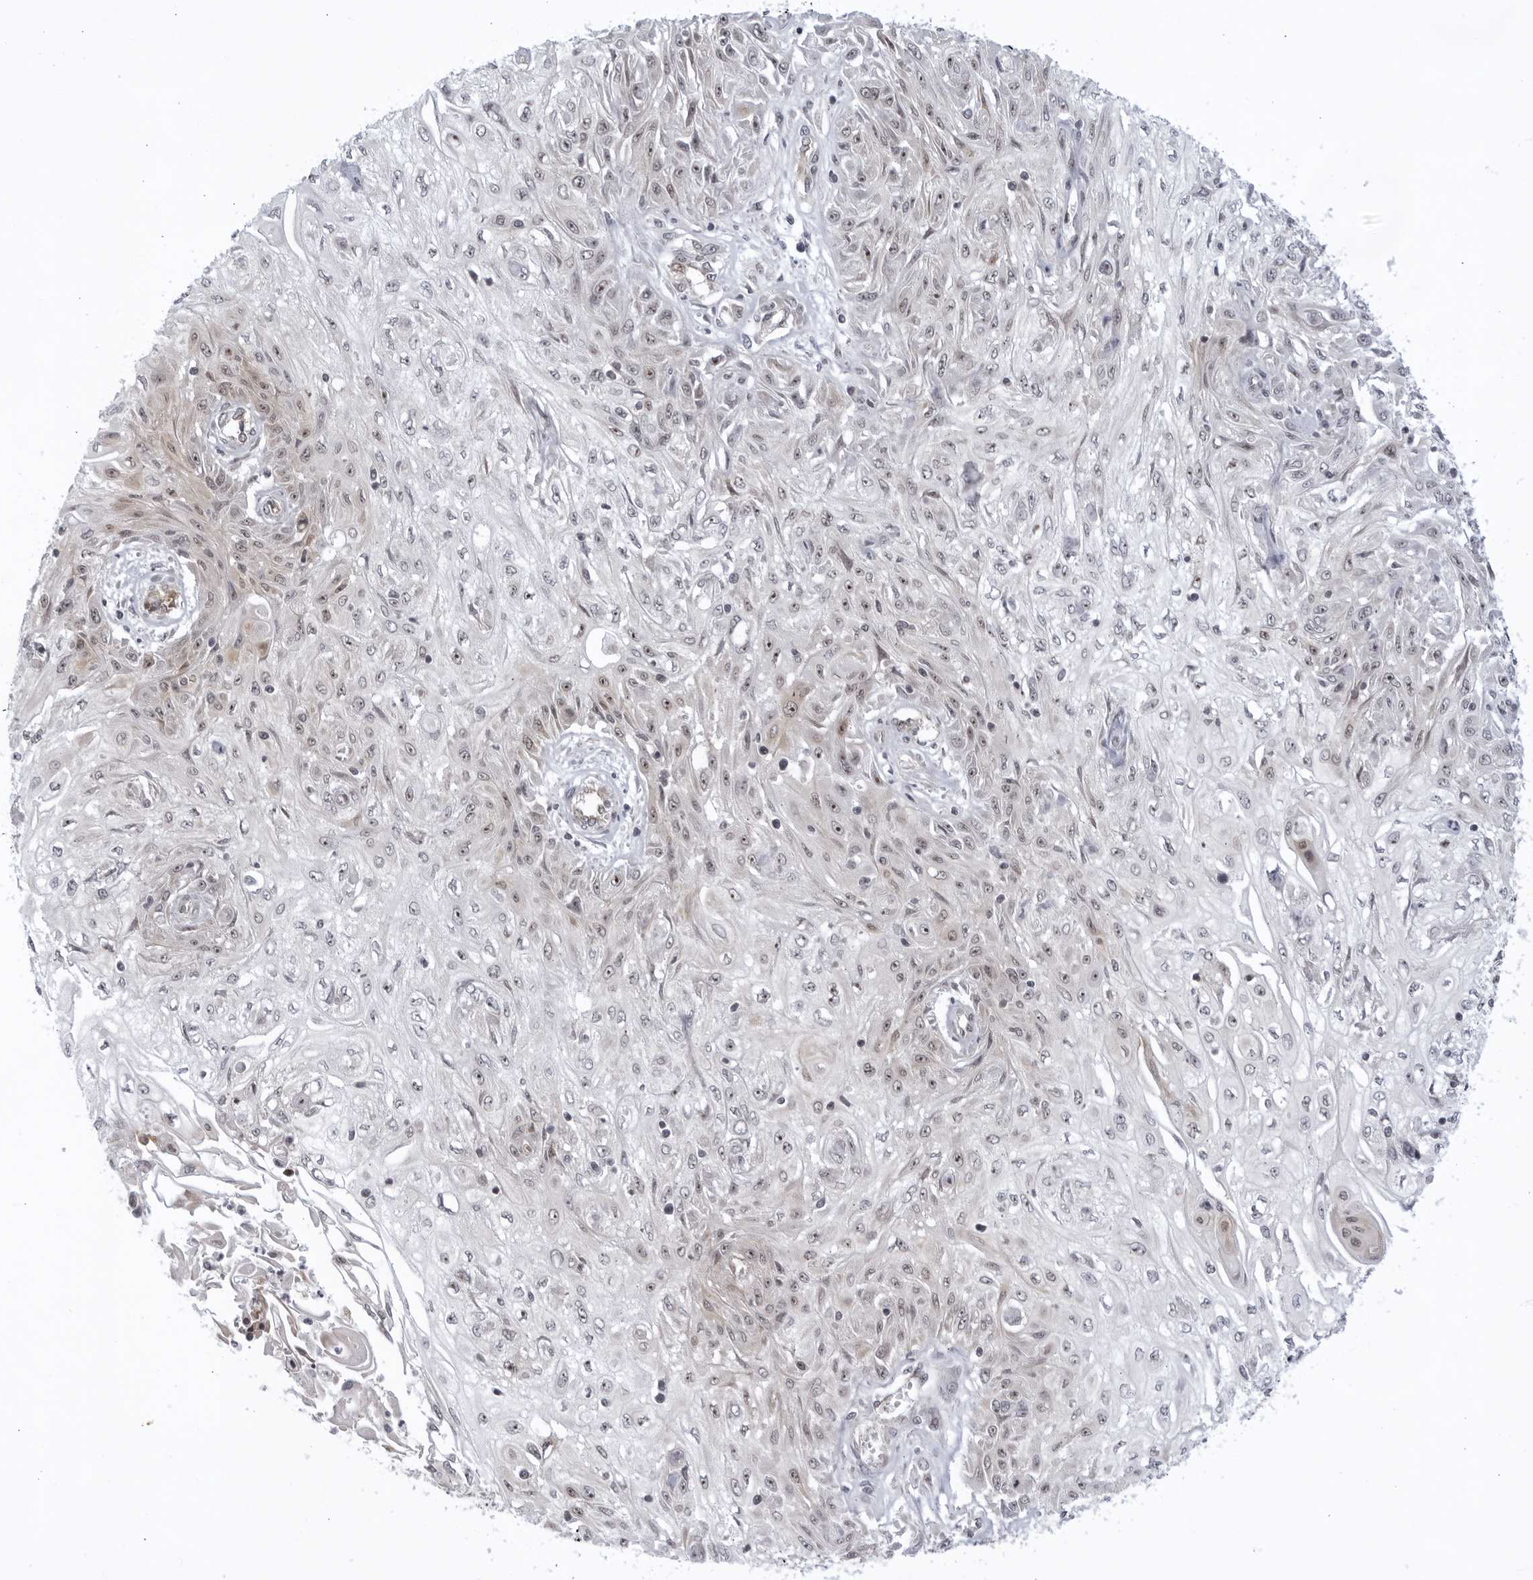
{"staining": {"intensity": "weak", "quantity": "25%-75%", "location": "nuclear"}, "tissue": "skin cancer", "cell_type": "Tumor cells", "image_type": "cancer", "snomed": [{"axis": "morphology", "description": "Squamous cell carcinoma, NOS"}, {"axis": "morphology", "description": "Squamous cell carcinoma, metastatic, NOS"}, {"axis": "topography", "description": "Skin"}, {"axis": "topography", "description": "Lymph node"}], "caption": "This is a photomicrograph of immunohistochemistry (IHC) staining of skin cancer (metastatic squamous cell carcinoma), which shows weak staining in the nuclear of tumor cells.", "gene": "ITGB3BP", "patient": {"sex": "male", "age": 75}}